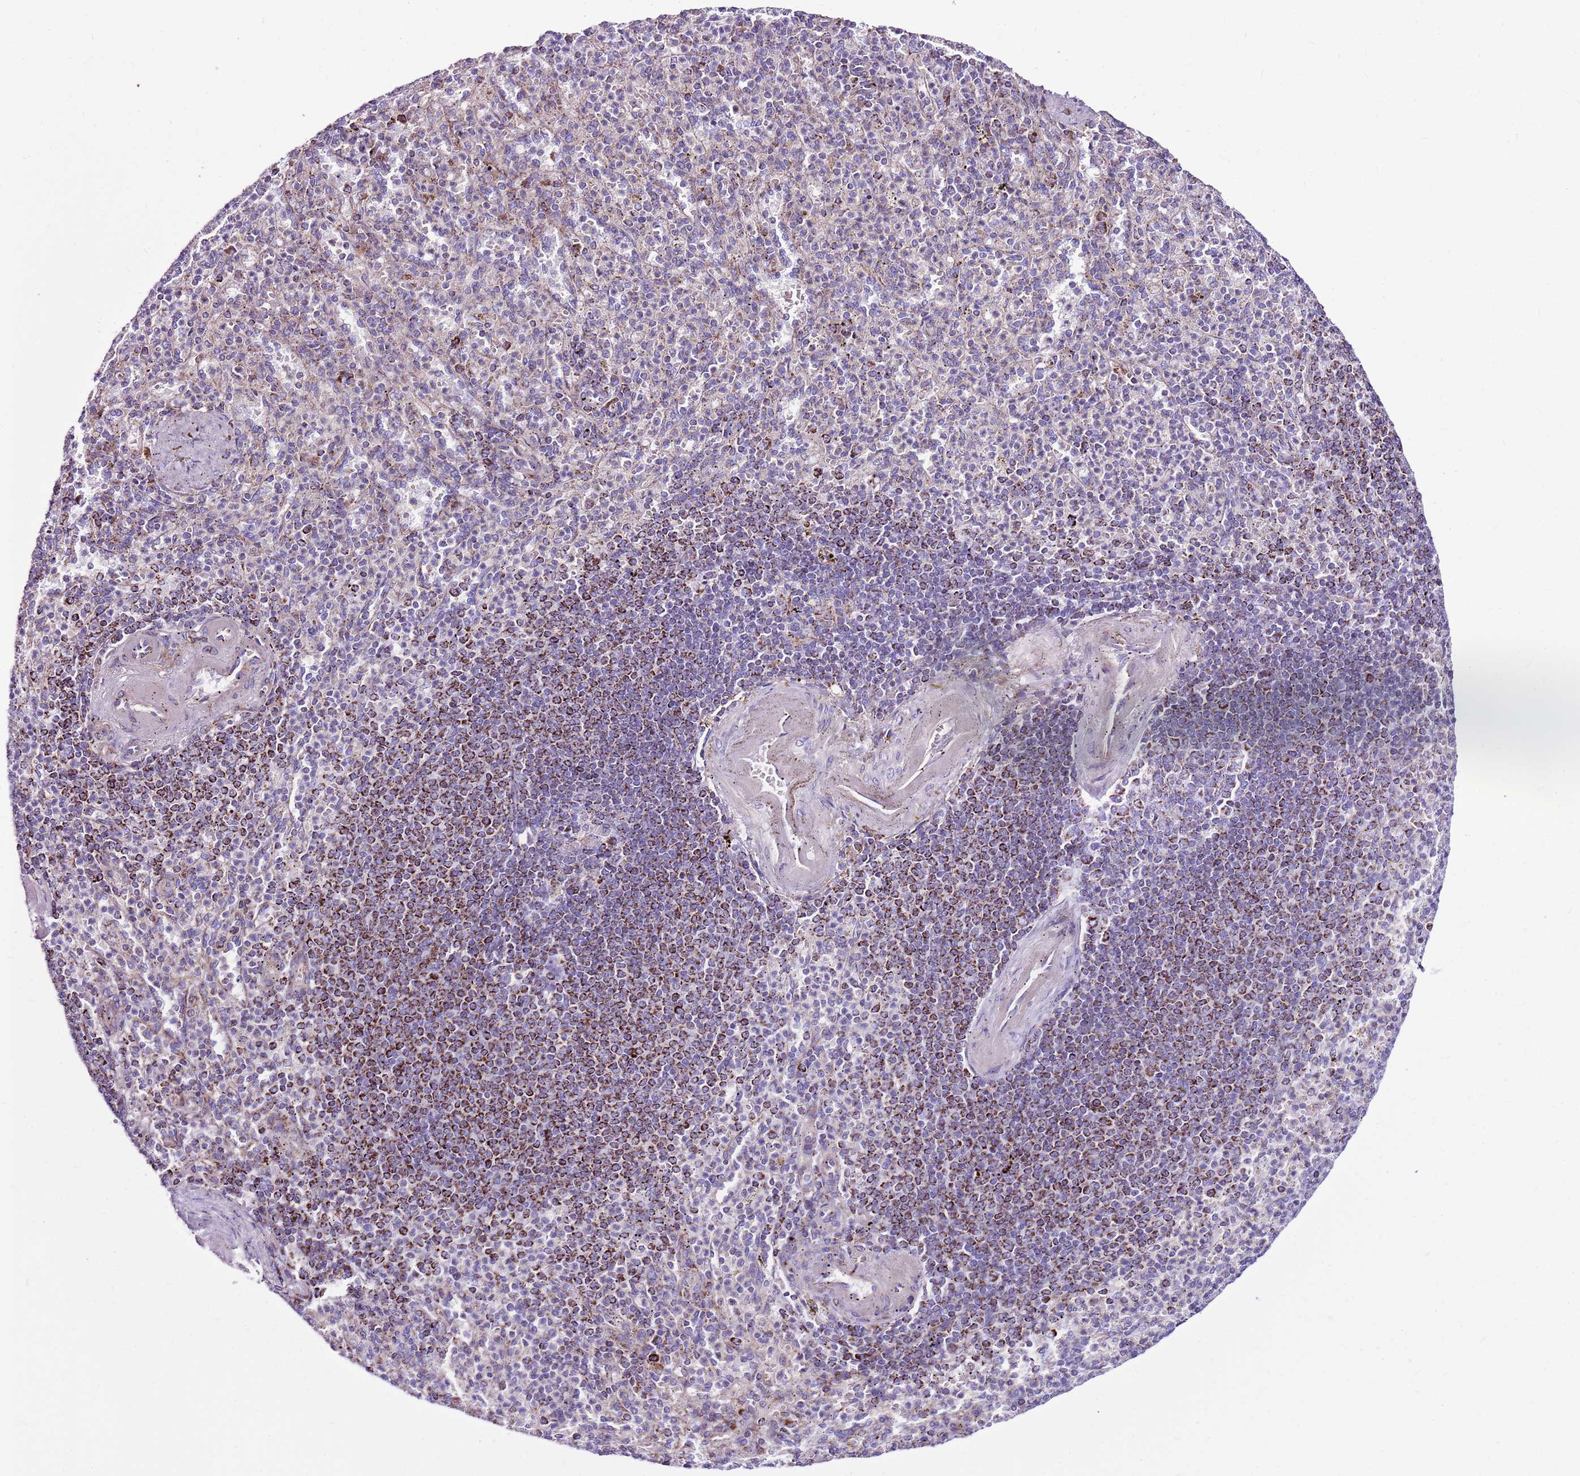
{"staining": {"intensity": "moderate", "quantity": "25%-75%", "location": "cytoplasmic/membranous"}, "tissue": "spleen", "cell_type": "Cells in red pulp", "image_type": "normal", "snomed": [{"axis": "morphology", "description": "Normal tissue, NOS"}, {"axis": "topography", "description": "Spleen"}], "caption": "DAB (3,3'-diaminobenzidine) immunohistochemical staining of unremarkable human spleen demonstrates moderate cytoplasmic/membranous protein staining in about 25%-75% of cells in red pulp. The staining was performed using DAB (3,3'-diaminobenzidine), with brown indicating positive protein expression. Nuclei are stained blue with hematoxylin.", "gene": "HECTD4", "patient": {"sex": "female", "age": 74}}